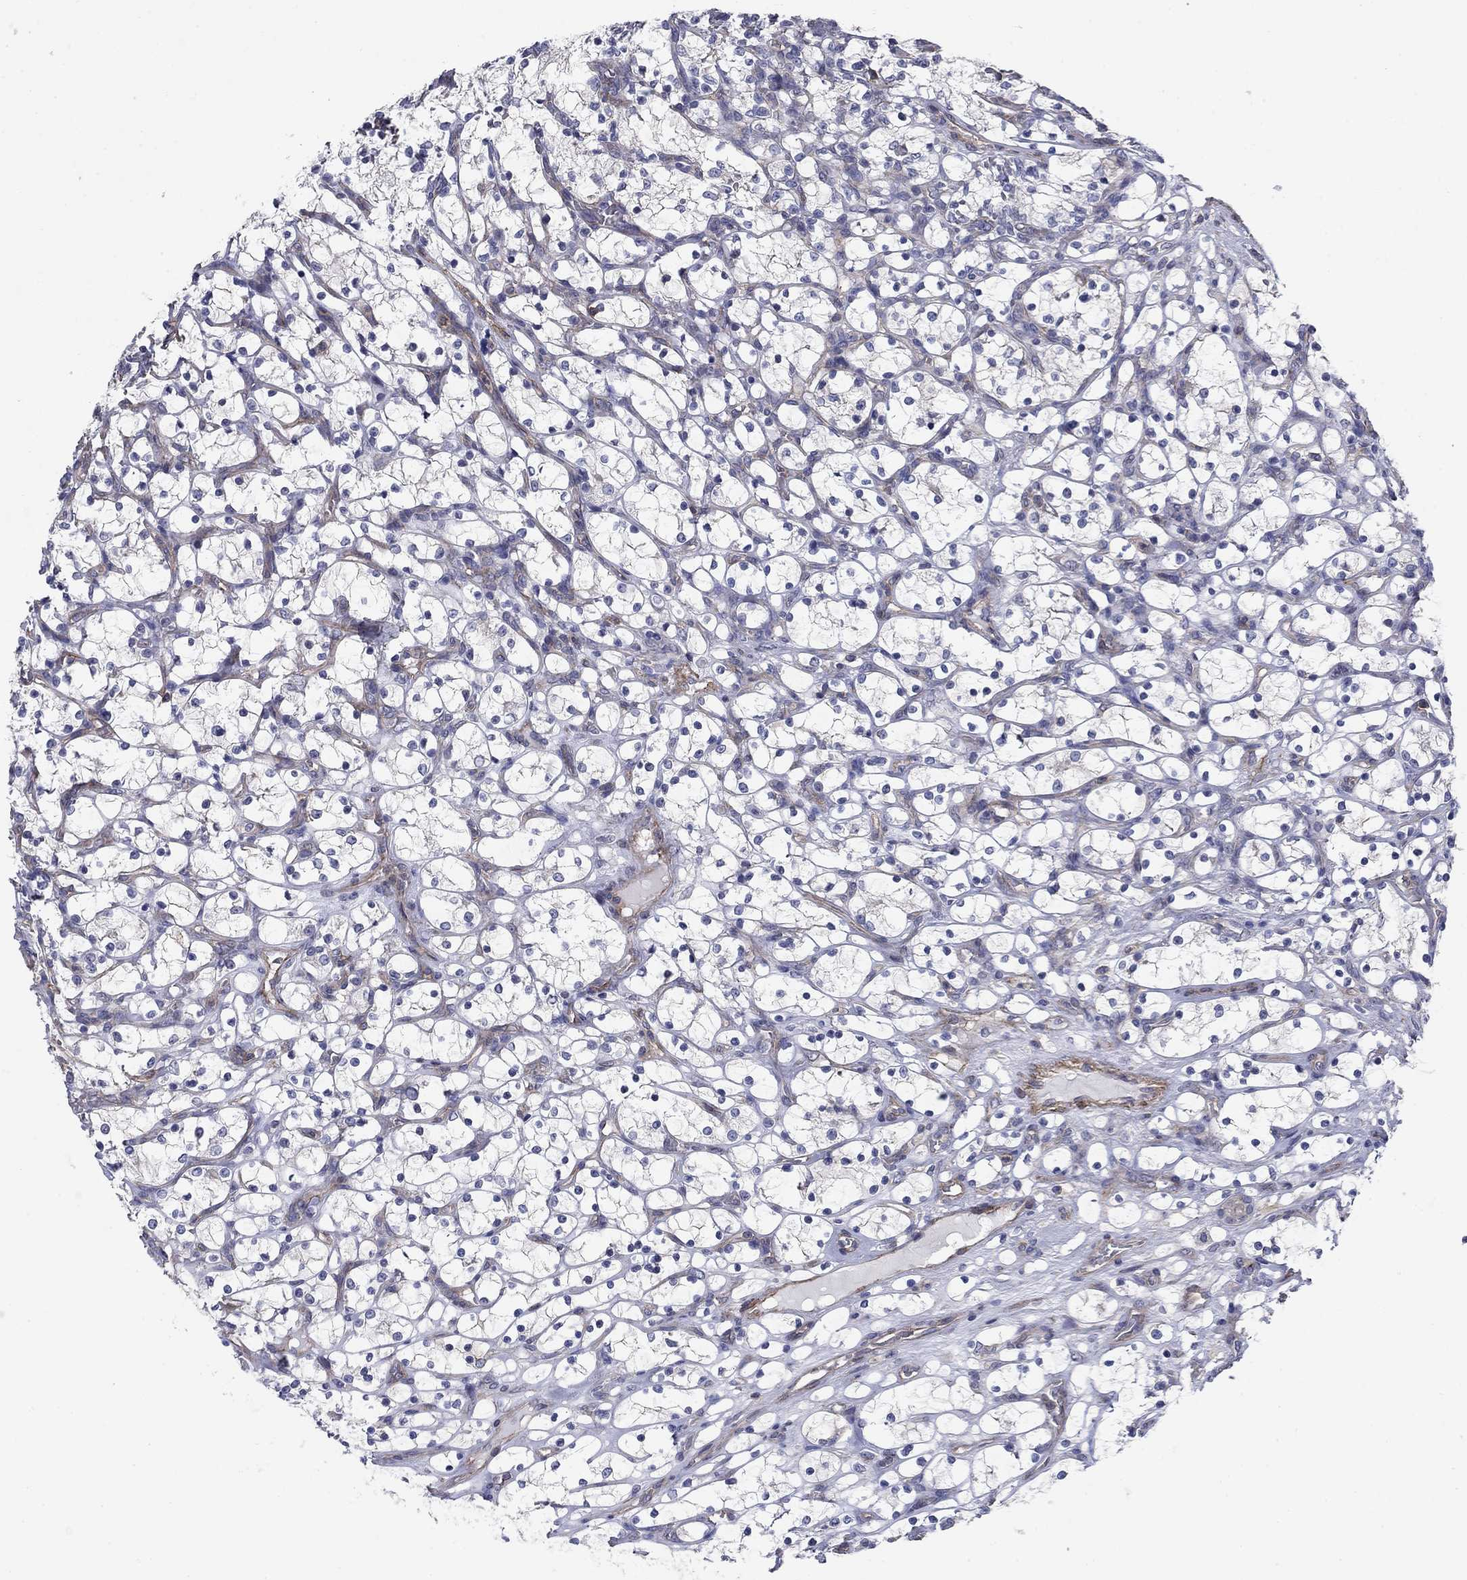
{"staining": {"intensity": "negative", "quantity": "none", "location": "none"}, "tissue": "renal cancer", "cell_type": "Tumor cells", "image_type": "cancer", "snomed": [{"axis": "morphology", "description": "Adenocarcinoma, NOS"}, {"axis": "topography", "description": "Kidney"}], "caption": "Tumor cells are negative for brown protein staining in renal cancer. The staining is performed using DAB brown chromogen with nuclei counter-stained in using hematoxylin.", "gene": "PSD4", "patient": {"sex": "female", "age": 69}}